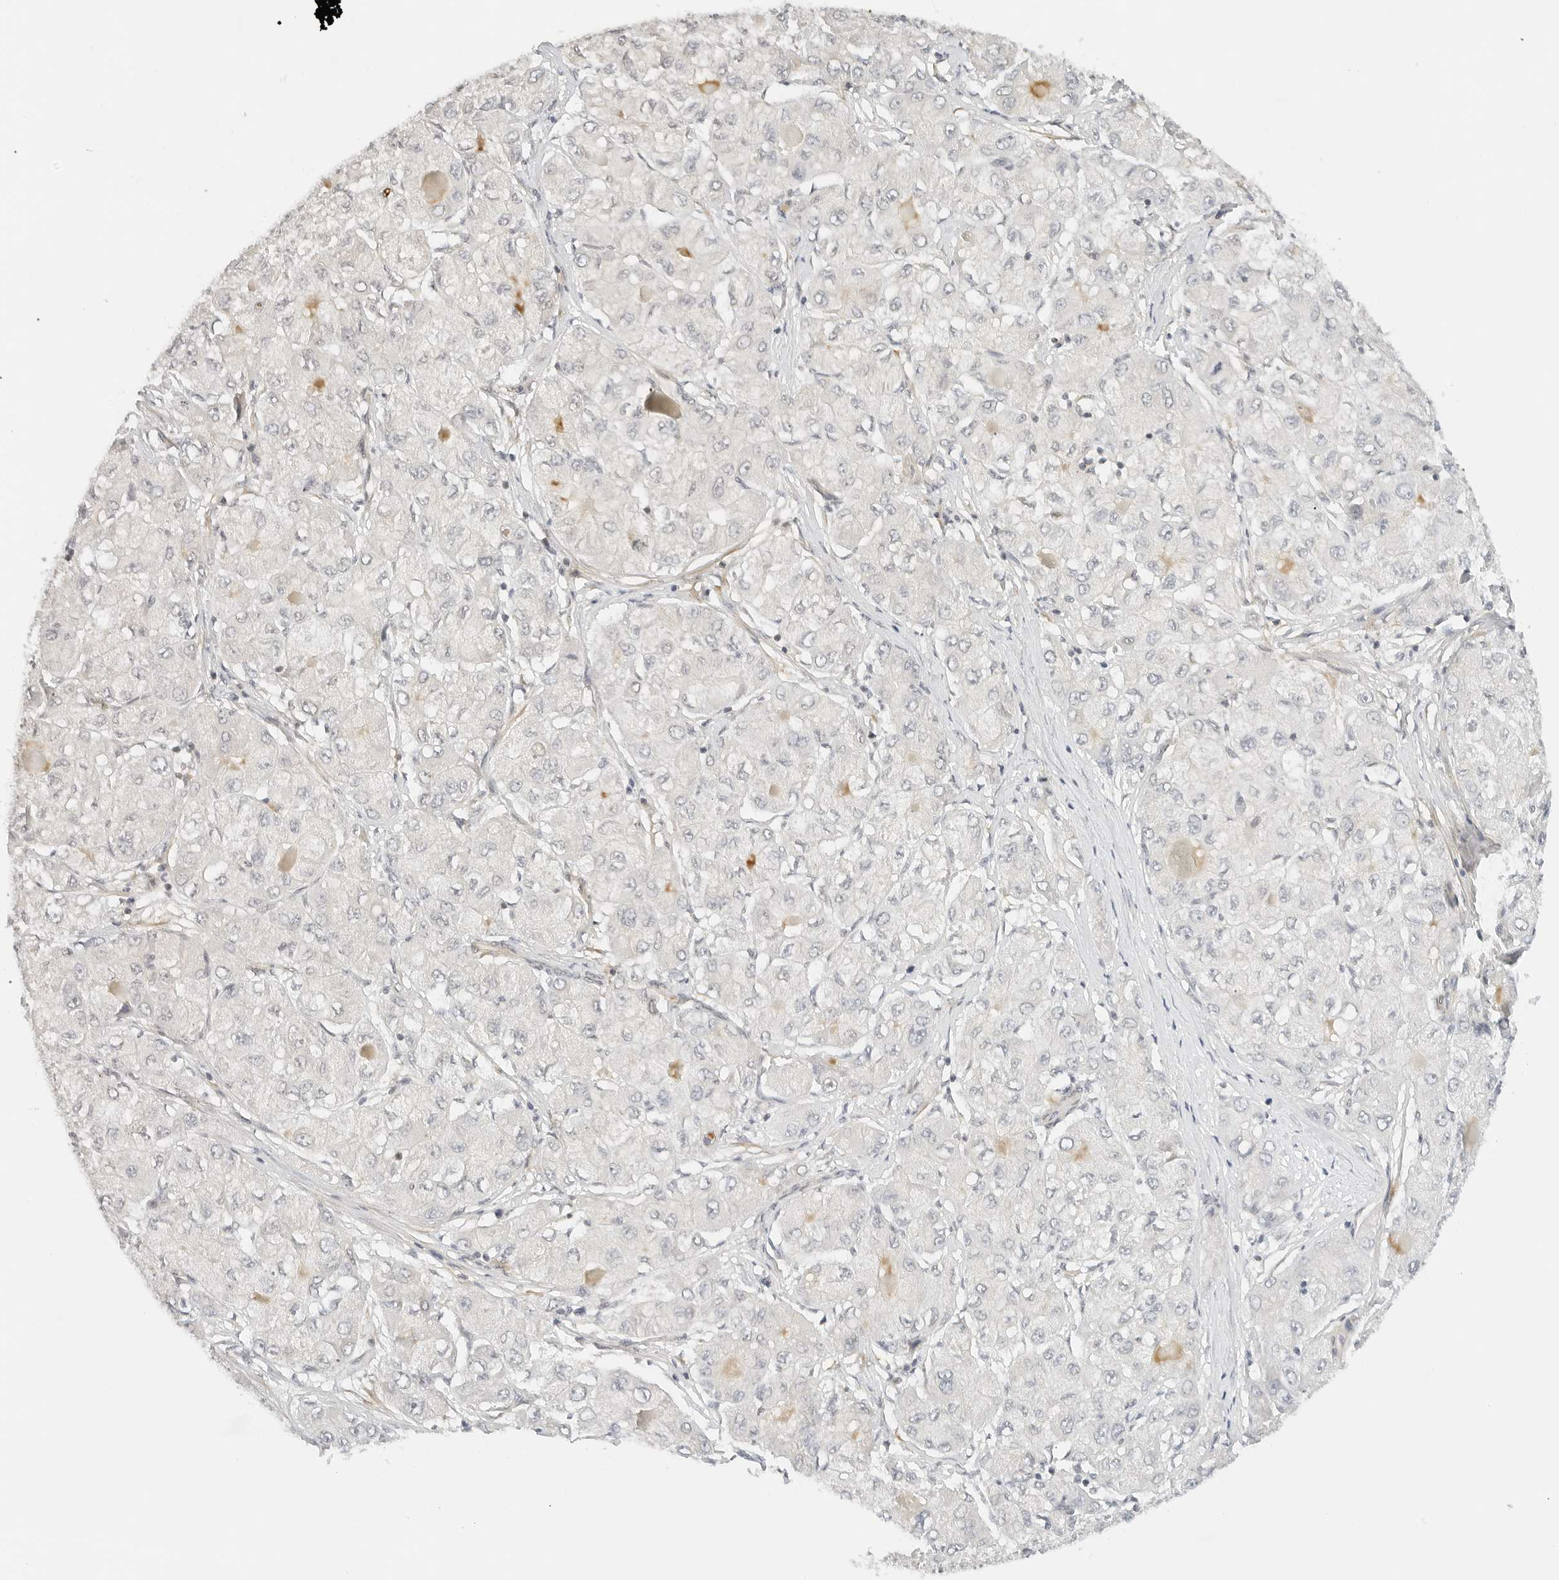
{"staining": {"intensity": "negative", "quantity": "none", "location": "none"}, "tissue": "liver cancer", "cell_type": "Tumor cells", "image_type": "cancer", "snomed": [{"axis": "morphology", "description": "Carcinoma, Hepatocellular, NOS"}, {"axis": "topography", "description": "Liver"}], "caption": "Liver hepatocellular carcinoma was stained to show a protein in brown. There is no significant positivity in tumor cells. Brightfield microscopy of immunohistochemistry (IHC) stained with DAB (3,3'-diaminobenzidine) (brown) and hematoxylin (blue), captured at high magnification.", "gene": "NEO1", "patient": {"sex": "male", "age": 80}}